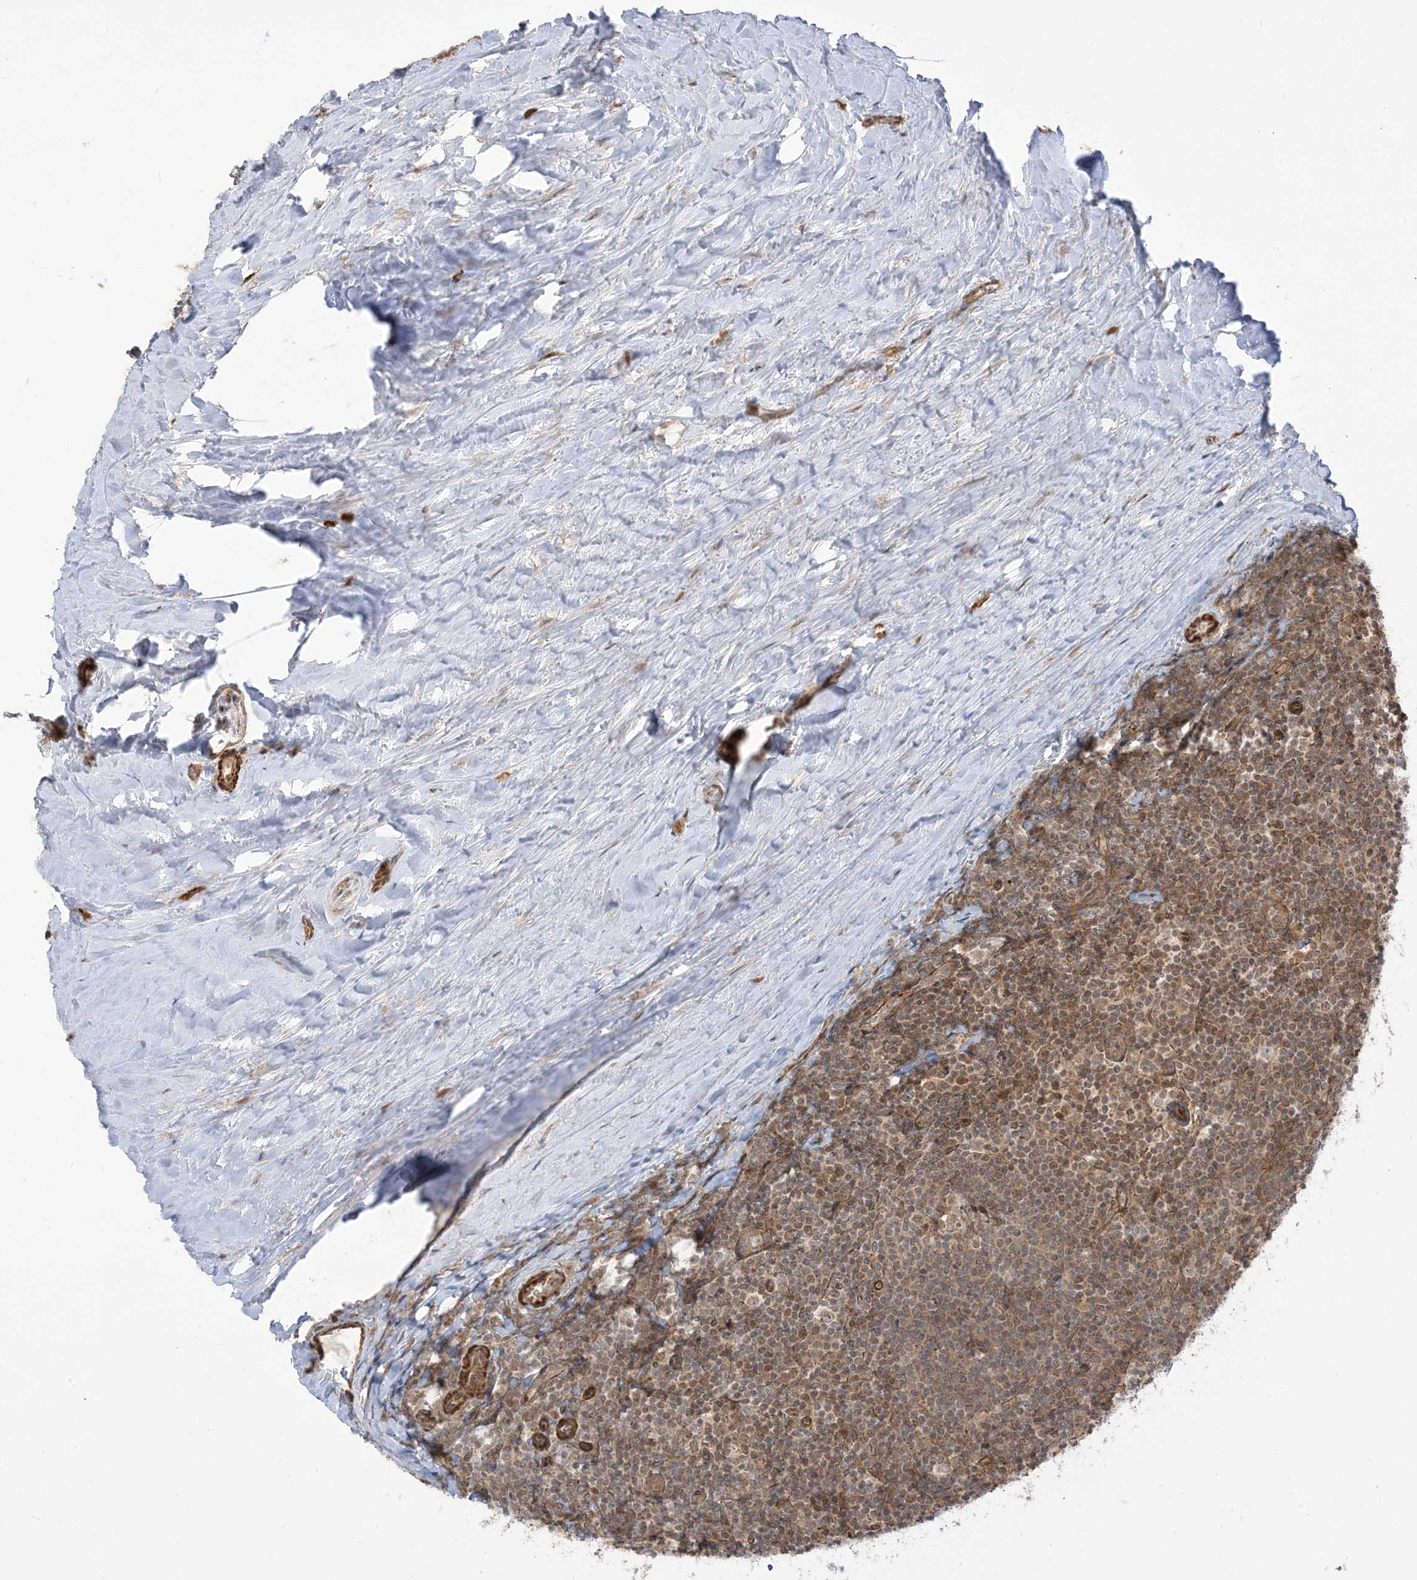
{"staining": {"intensity": "moderate", "quantity": ">75%", "location": "cytoplasmic/membranous,nuclear"}, "tissue": "tonsil", "cell_type": "Germinal center cells", "image_type": "normal", "snomed": [{"axis": "morphology", "description": "Normal tissue, NOS"}, {"axis": "topography", "description": "Tonsil"}], "caption": "Human tonsil stained with a brown dye displays moderate cytoplasmic/membranous,nuclear positive positivity in about >75% of germinal center cells.", "gene": "TBCC", "patient": {"sex": "male", "age": 27}}